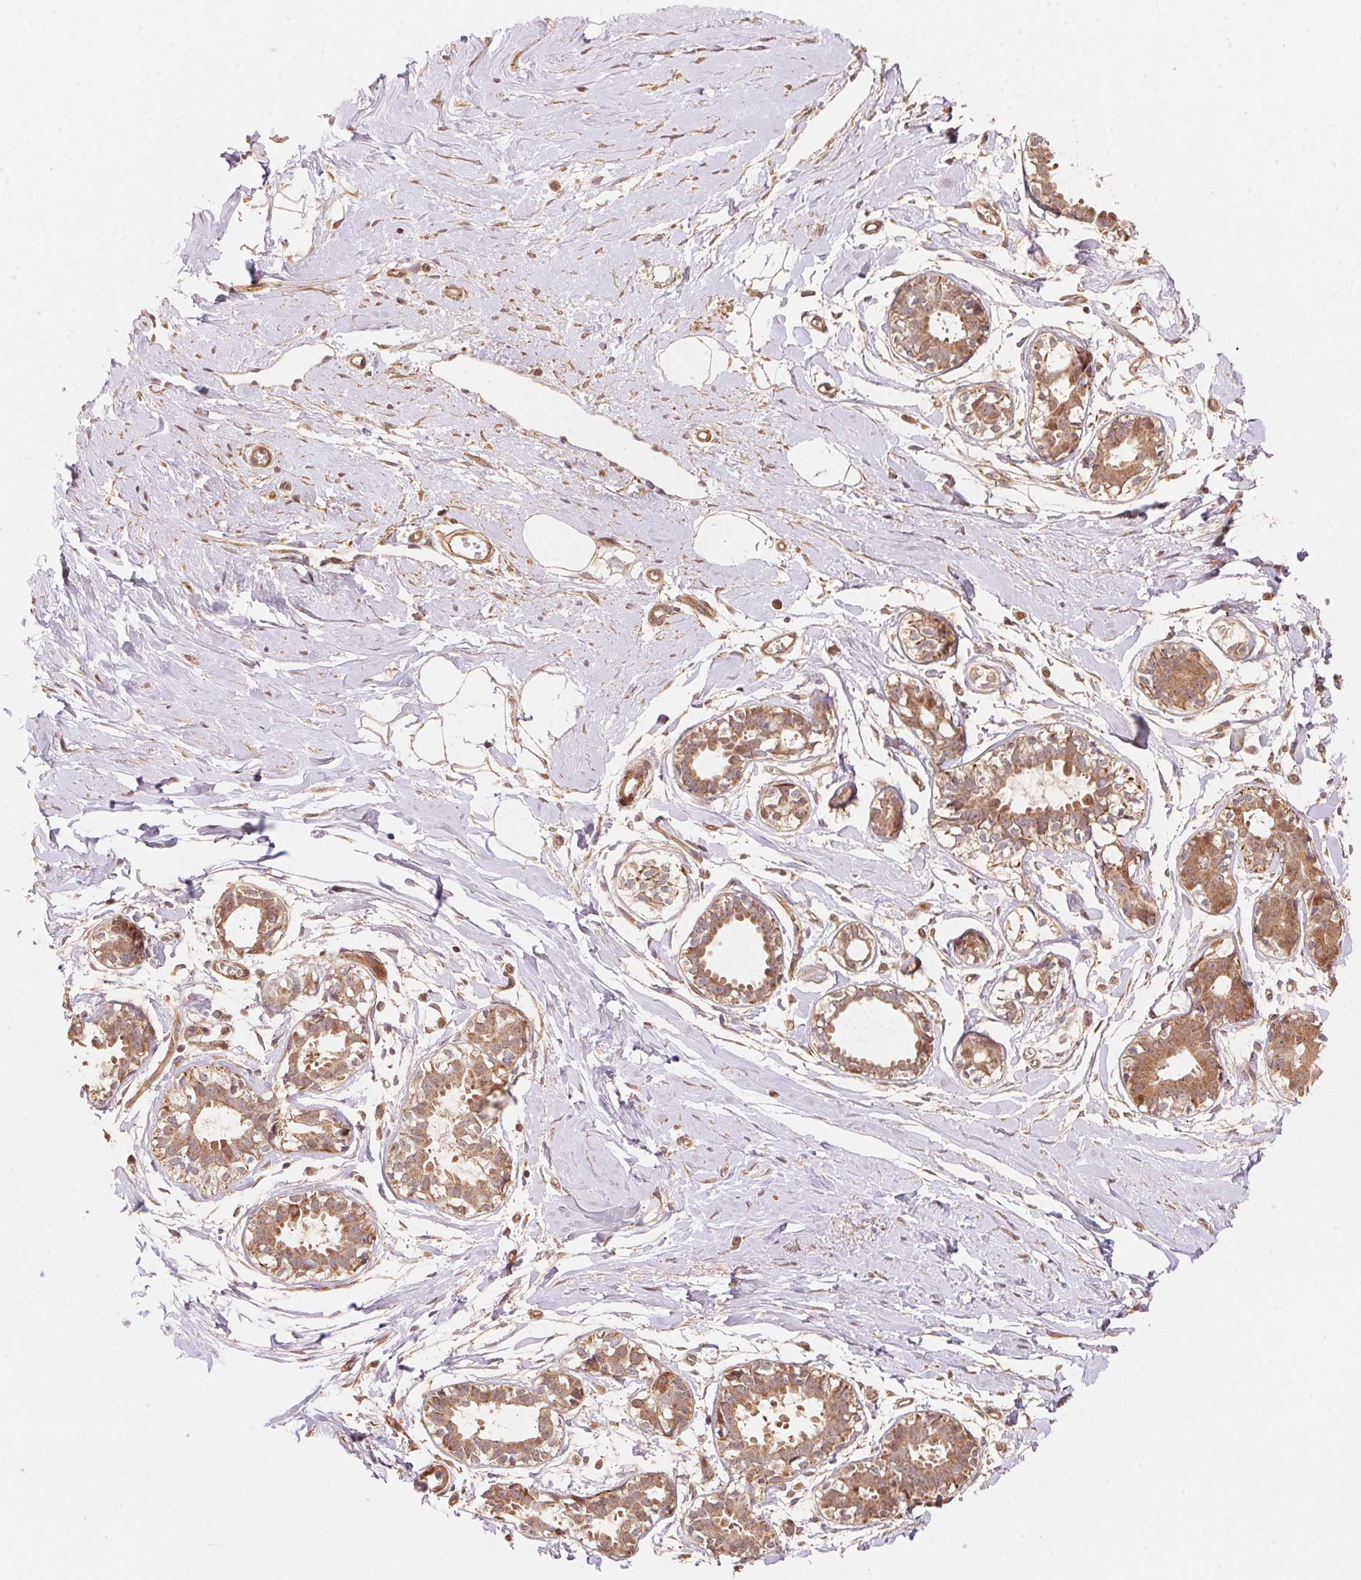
{"staining": {"intensity": "moderate", "quantity": "25%-75%", "location": "cytoplasmic/membranous"}, "tissue": "breast", "cell_type": "Adipocytes", "image_type": "normal", "snomed": [{"axis": "morphology", "description": "Normal tissue, NOS"}, {"axis": "topography", "description": "Breast"}], "caption": "Breast stained for a protein displays moderate cytoplasmic/membranous positivity in adipocytes. The protein of interest is stained brown, and the nuclei are stained in blue (DAB IHC with brightfield microscopy, high magnification).", "gene": "TNIP2", "patient": {"sex": "female", "age": 49}}